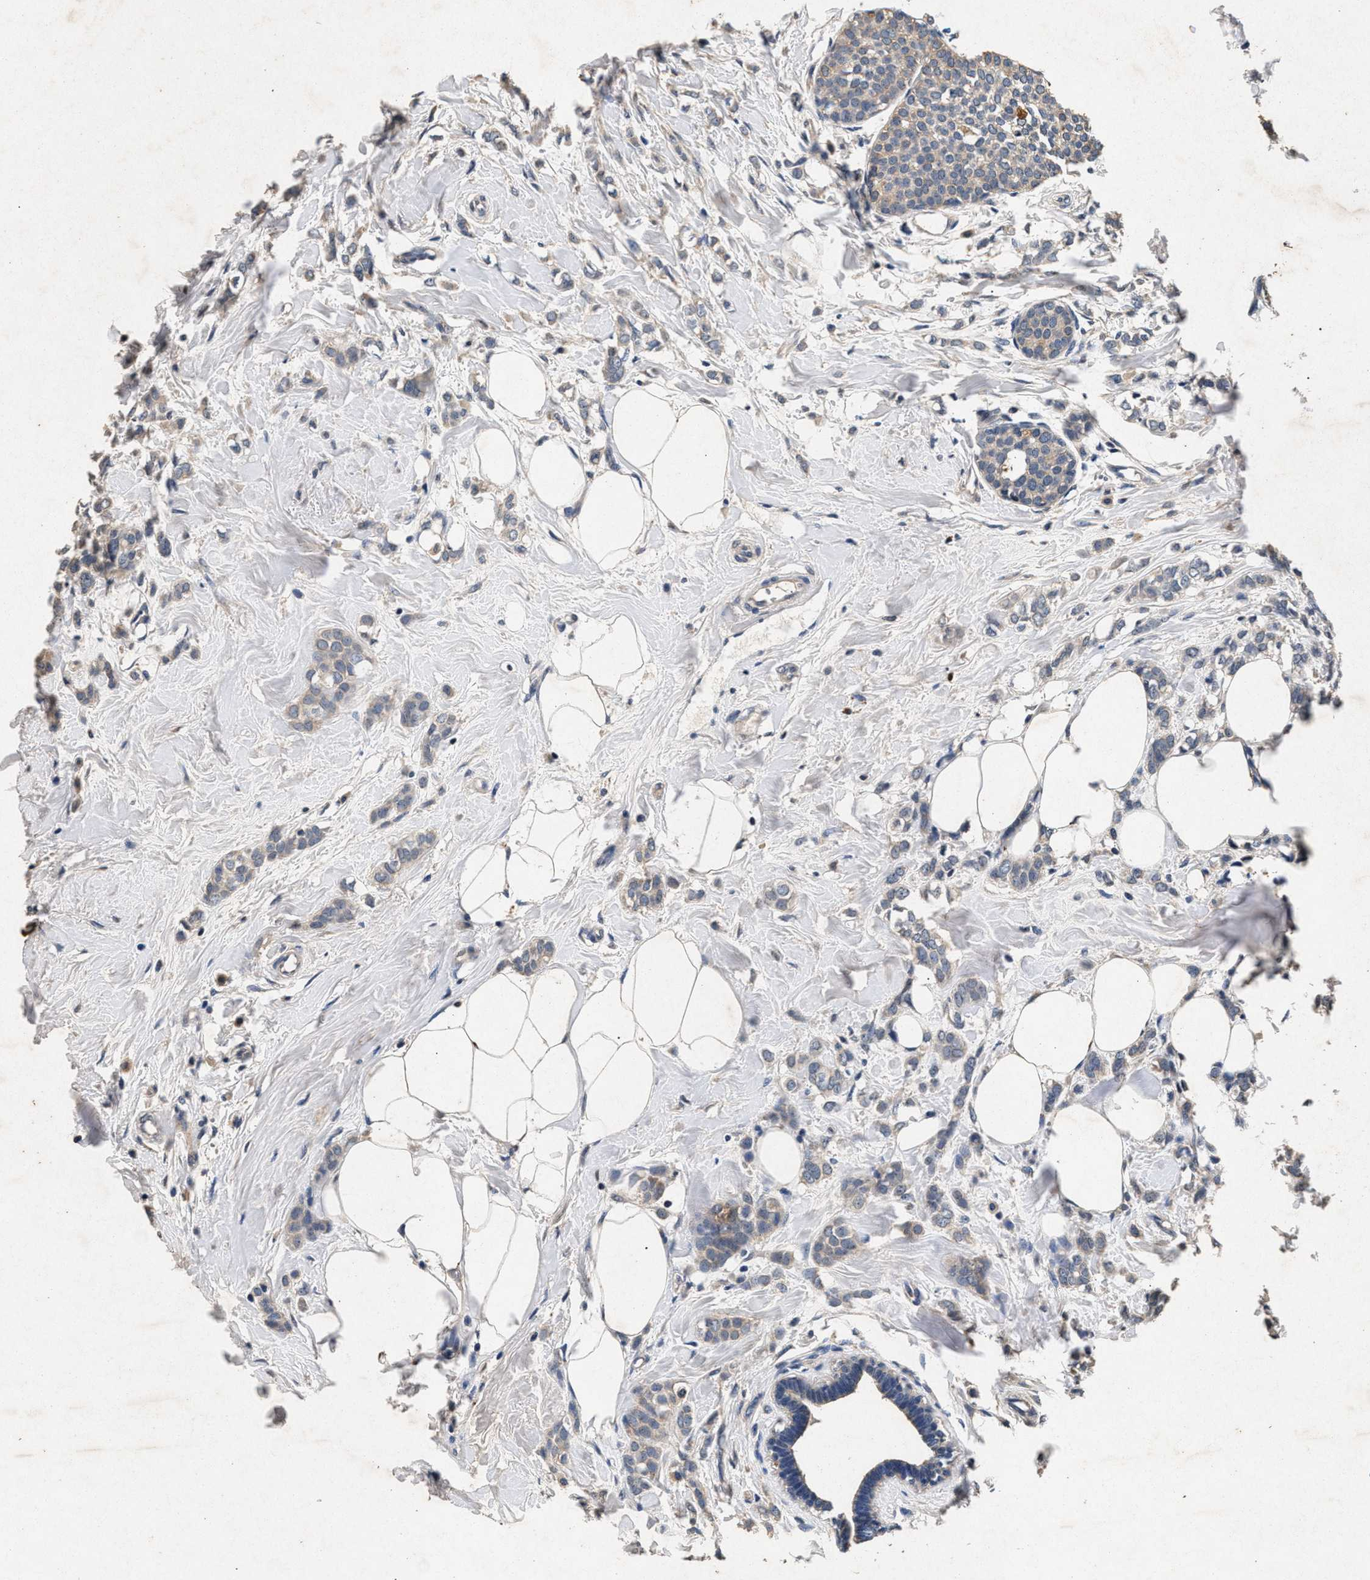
{"staining": {"intensity": "weak", "quantity": "<25%", "location": "cytoplasmic/membranous"}, "tissue": "breast cancer", "cell_type": "Tumor cells", "image_type": "cancer", "snomed": [{"axis": "morphology", "description": "Lobular carcinoma, in situ"}, {"axis": "morphology", "description": "Lobular carcinoma"}, {"axis": "topography", "description": "Breast"}], "caption": "A histopathology image of breast lobular carcinoma in situ stained for a protein exhibits no brown staining in tumor cells. (Immunohistochemistry, brightfield microscopy, high magnification).", "gene": "PPP1CC", "patient": {"sex": "female", "age": 41}}